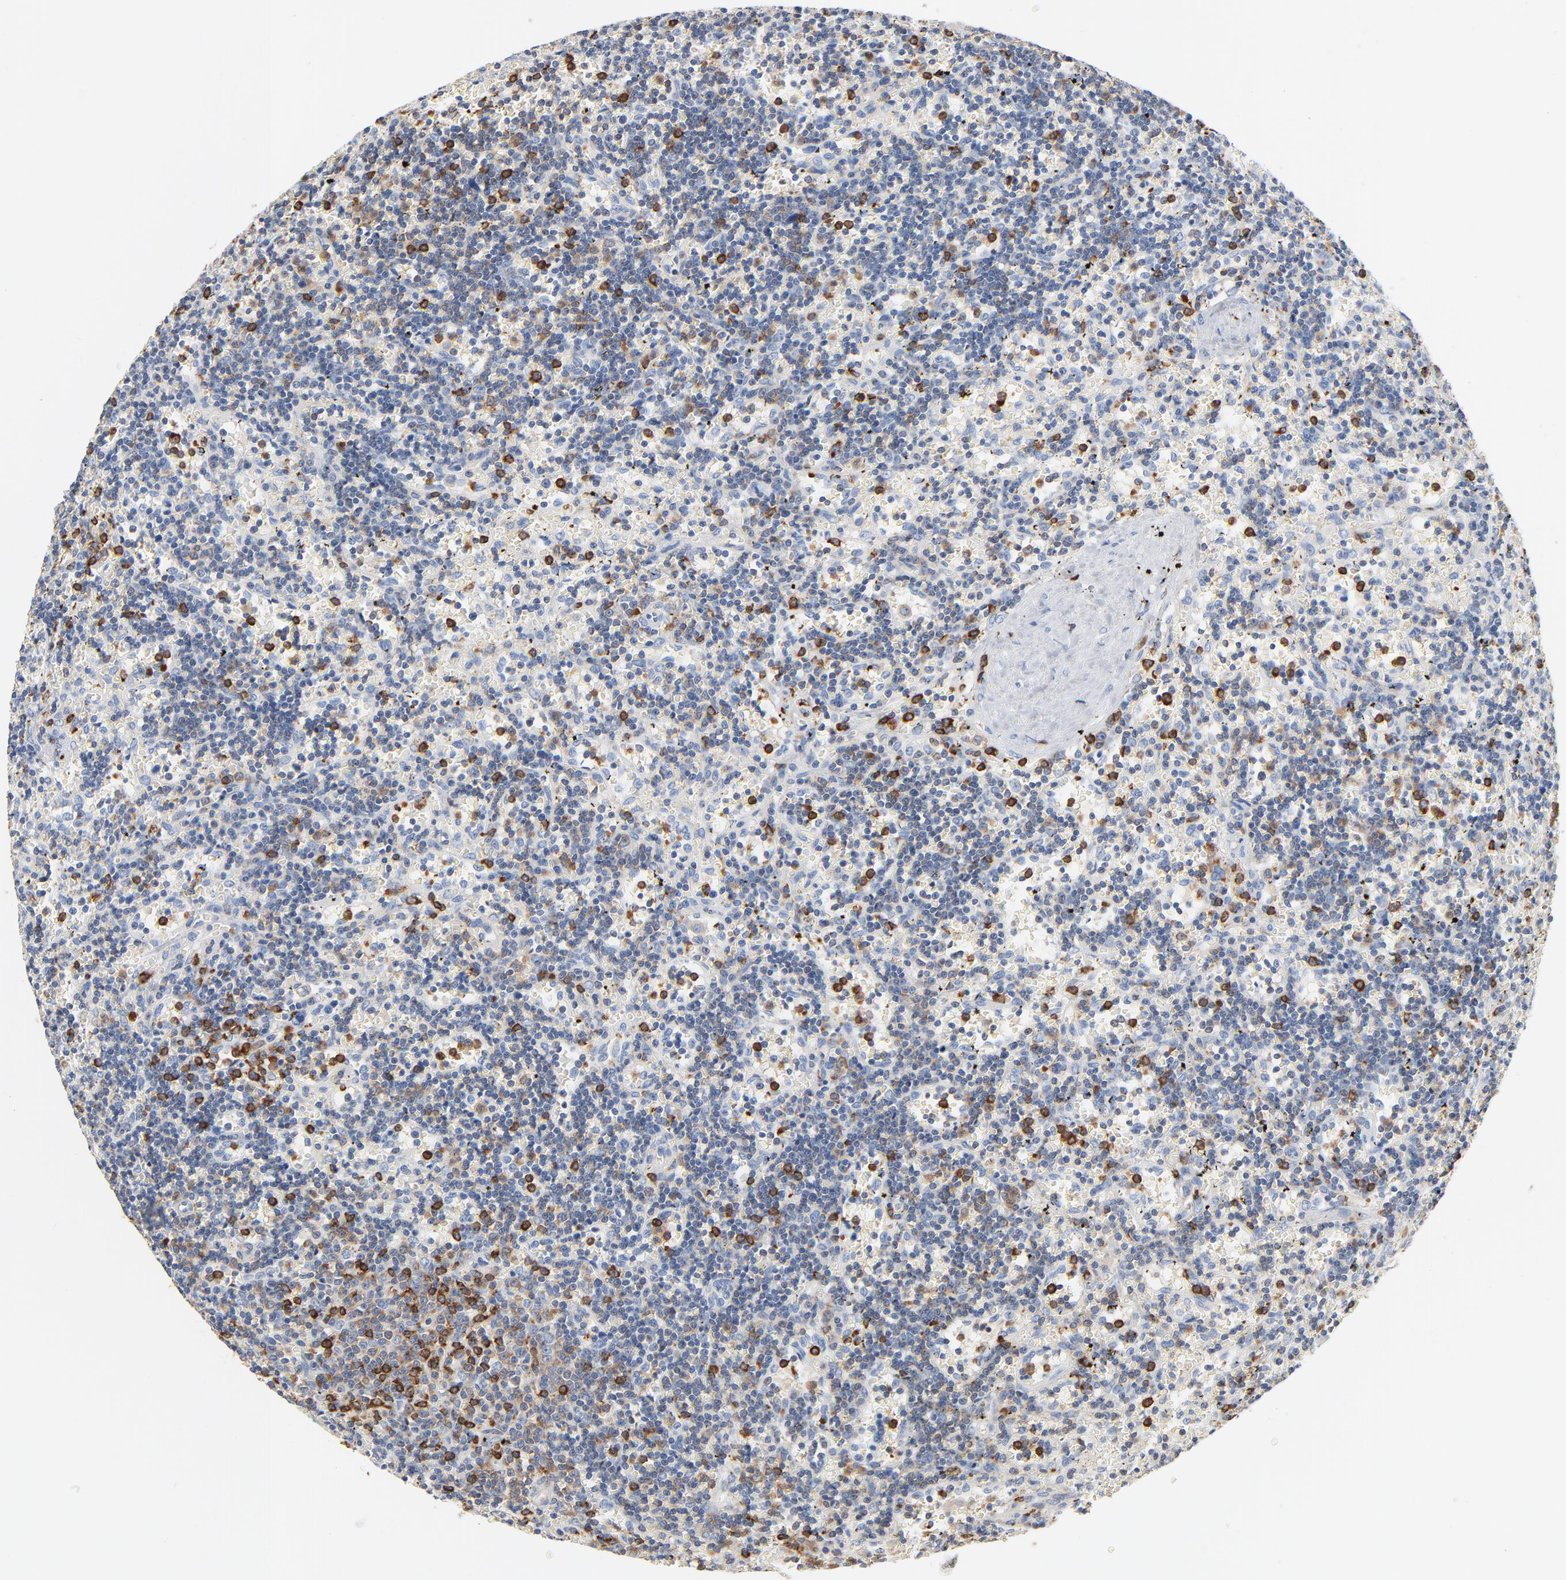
{"staining": {"intensity": "negative", "quantity": "none", "location": "none"}, "tissue": "lymphoma", "cell_type": "Tumor cells", "image_type": "cancer", "snomed": [{"axis": "morphology", "description": "Malignant lymphoma, non-Hodgkin's type, Low grade"}, {"axis": "topography", "description": "Spleen"}], "caption": "A micrograph of human low-grade malignant lymphoma, non-Hodgkin's type is negative for staining in tumor cells.", "gene": "SH3KBP1", "patient": {"sex": "male", "age": 60}}